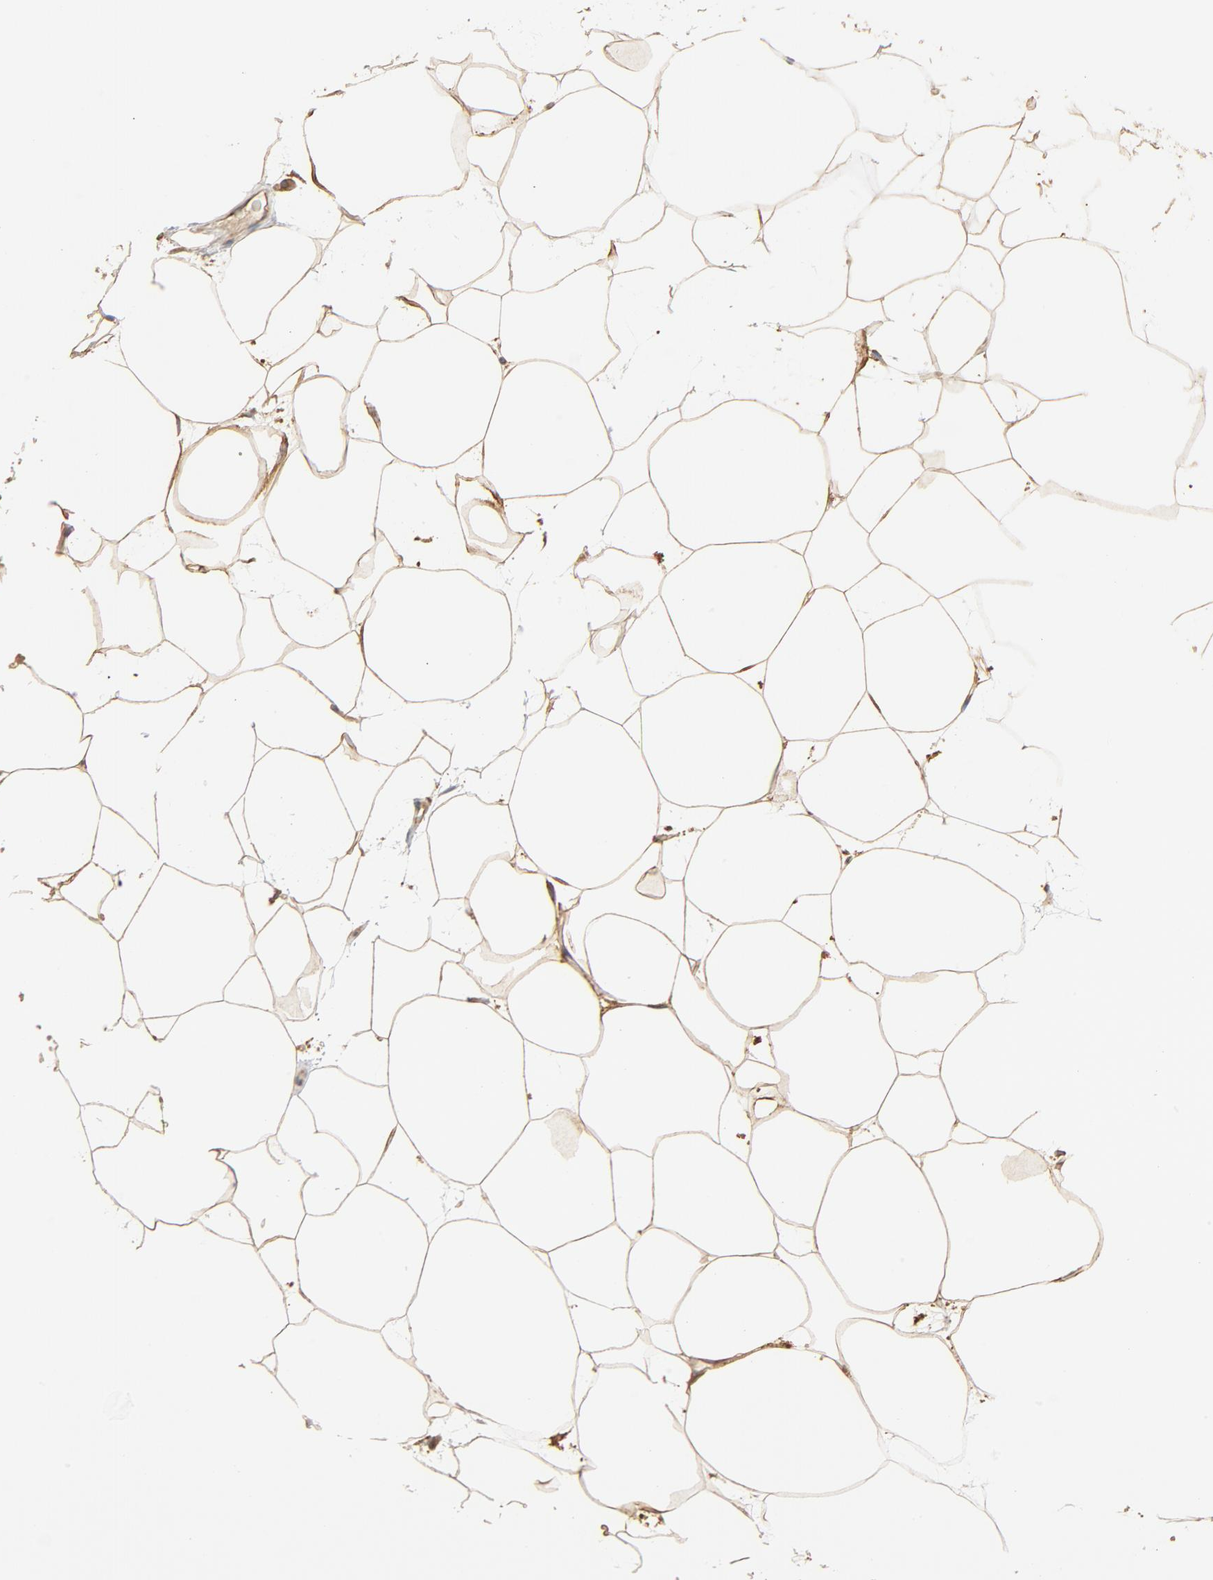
{"staining": {"intensity": "moderate", "quantity": ">75%", "location": "cytoplasmic/membranous"}, "tissue": "adipose tissue", "cell_type": "Adipocytes", "image_type": "normal", "snomed": [{"axis": "morphology", "description": "Normal tissue, NOS"}, {"axis": "morphology", "description": "Duct carcinoma"}, {"axis": "topography", "description": "Breast"}, {"axis": "topography", "description": "Adipose tissue"}], "caption": "Adipocytes demonstrate moderate cytoplasmic/membranous positivity in about >75% of cells in unremarkable adipose tissue. (brown staining indicates protein expression, while blue staining denotes nuclei).", "gene": "BCAP31", "patient": {"sex": "female", "age": 37}}